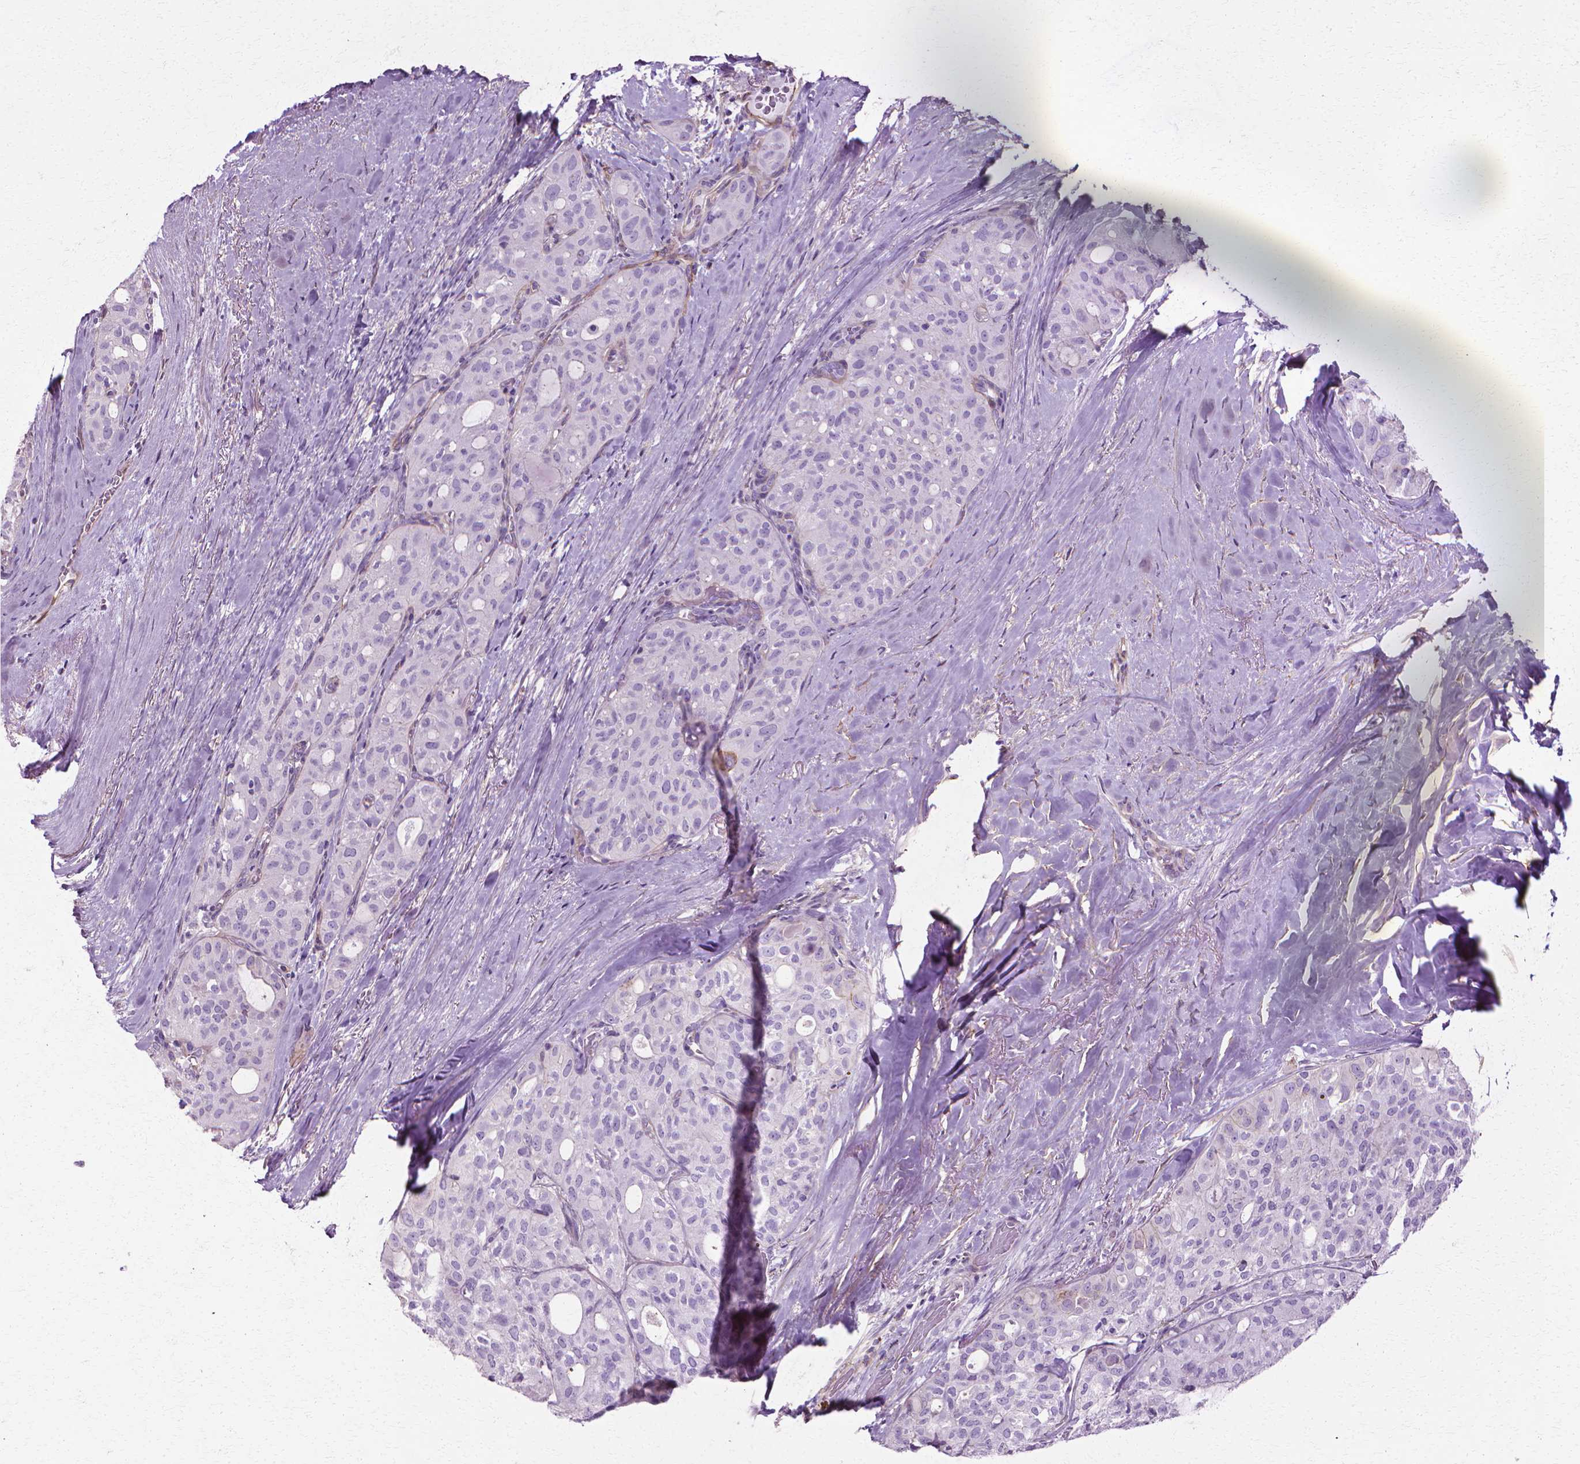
{"staining": {"intensity": "negative", "quantity": "none", "location": "none"}, "tissue": "thyroid cancer", "cell_type": "Tumor cells", "image_type": "cancer", "snomed": [{"axis": "morphology", "description": "Follicular adenoma carcinoma, NOS"}, {"axis": "topography", "description": "Thyroid gland"}], "caption": "A micrograph of human thyroid cancer is negative for staining in tumor cells.", "gene": "CFAP157", "patient": {"sex": "male", "age": 75}}